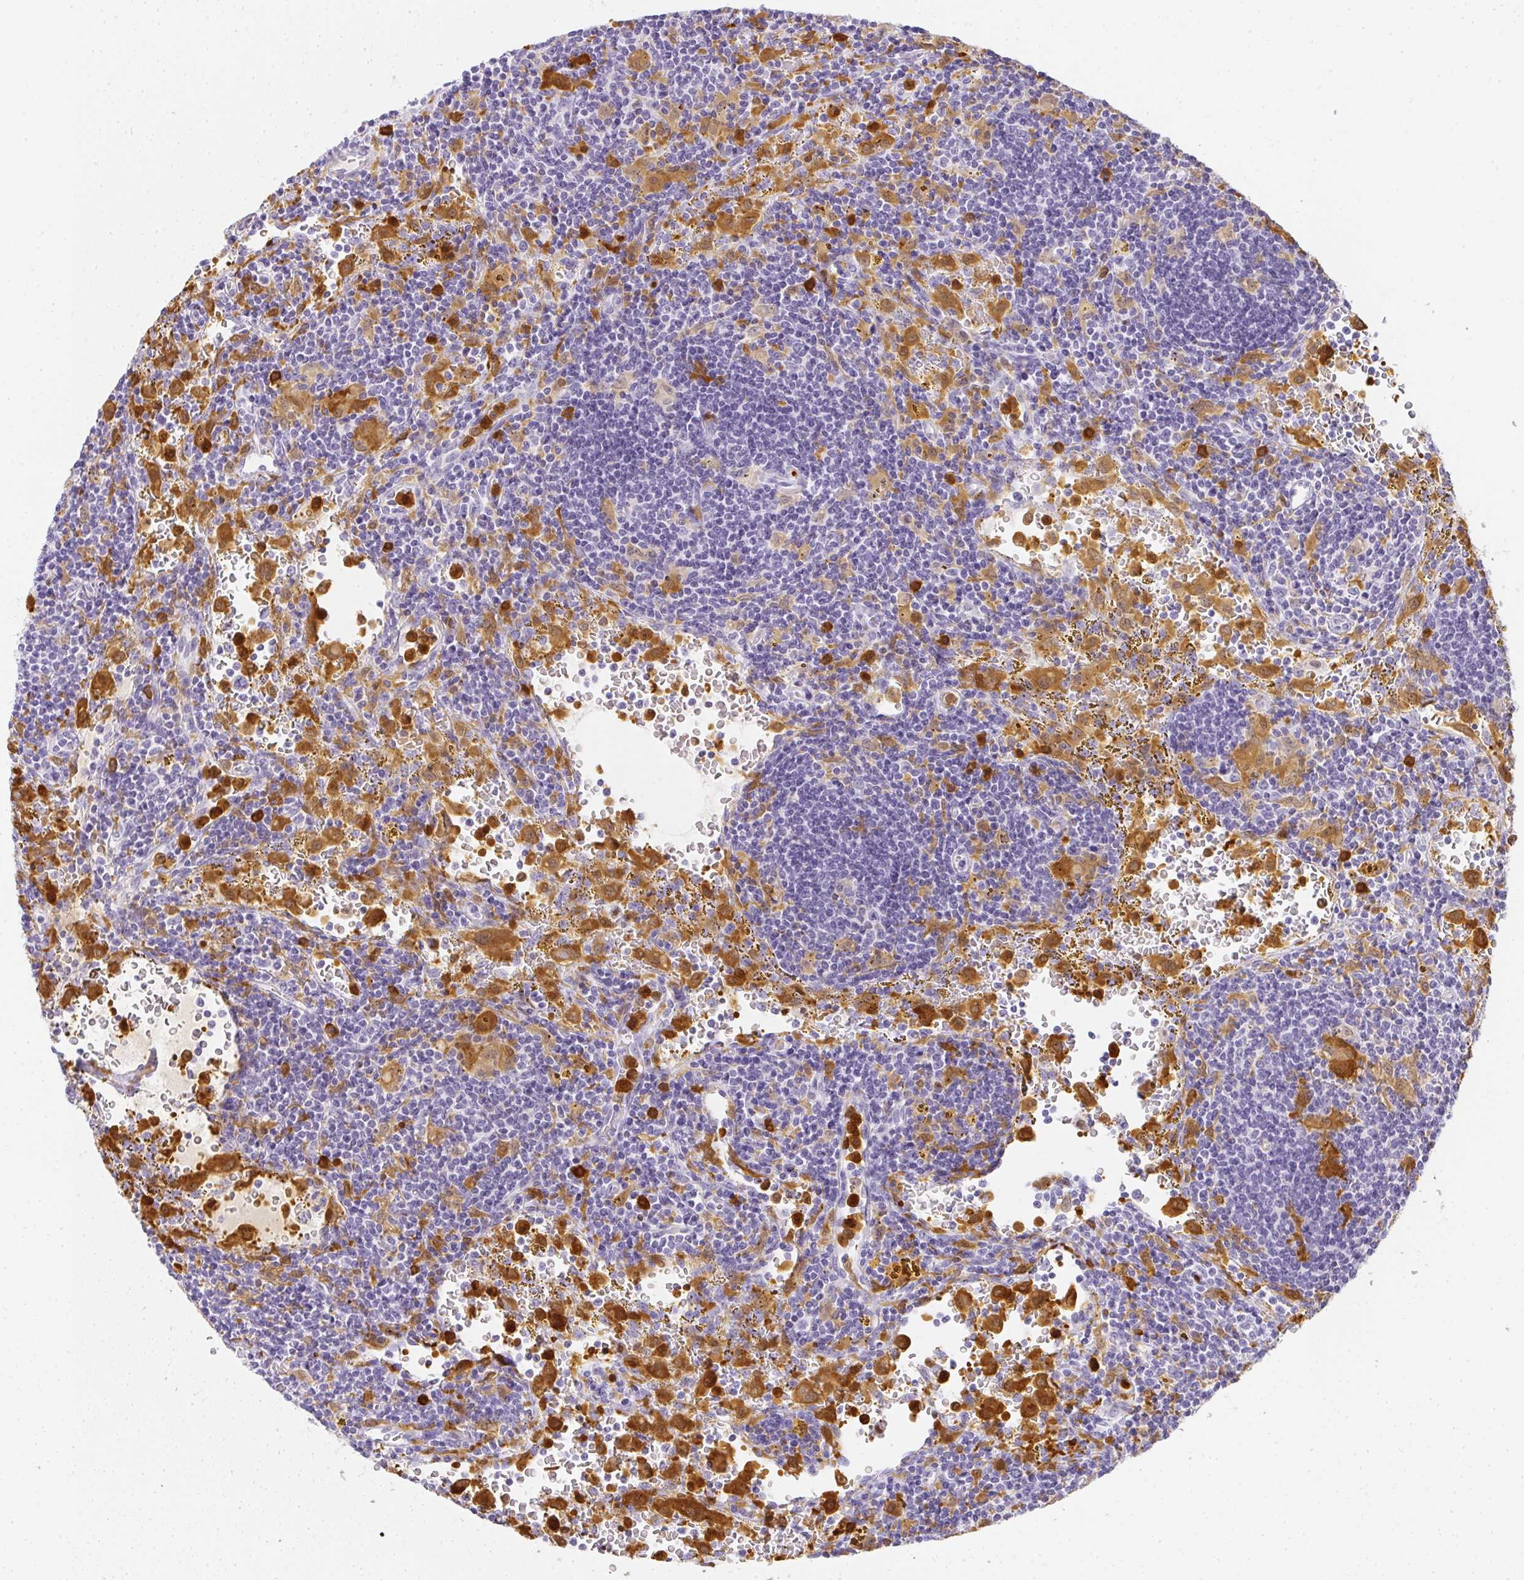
{"staining": {"intensity": "negative", "quantity": "none", "location": "none"}, "tissue": "lymphoma", "cell_type": "Tumor cells", "image_type": "cancer", "snomed": [{"axis": "morphology", "description": "Malignant lymphoma, non-Hodgkin's type, Low grade"}, {"axis": "topography", "description": "Spleen"}], "caption": "An image of human lymphoma is negative for staining in tumor cells.", "gene": "HK3", "patient": {"sex": "female", "age": 70}}